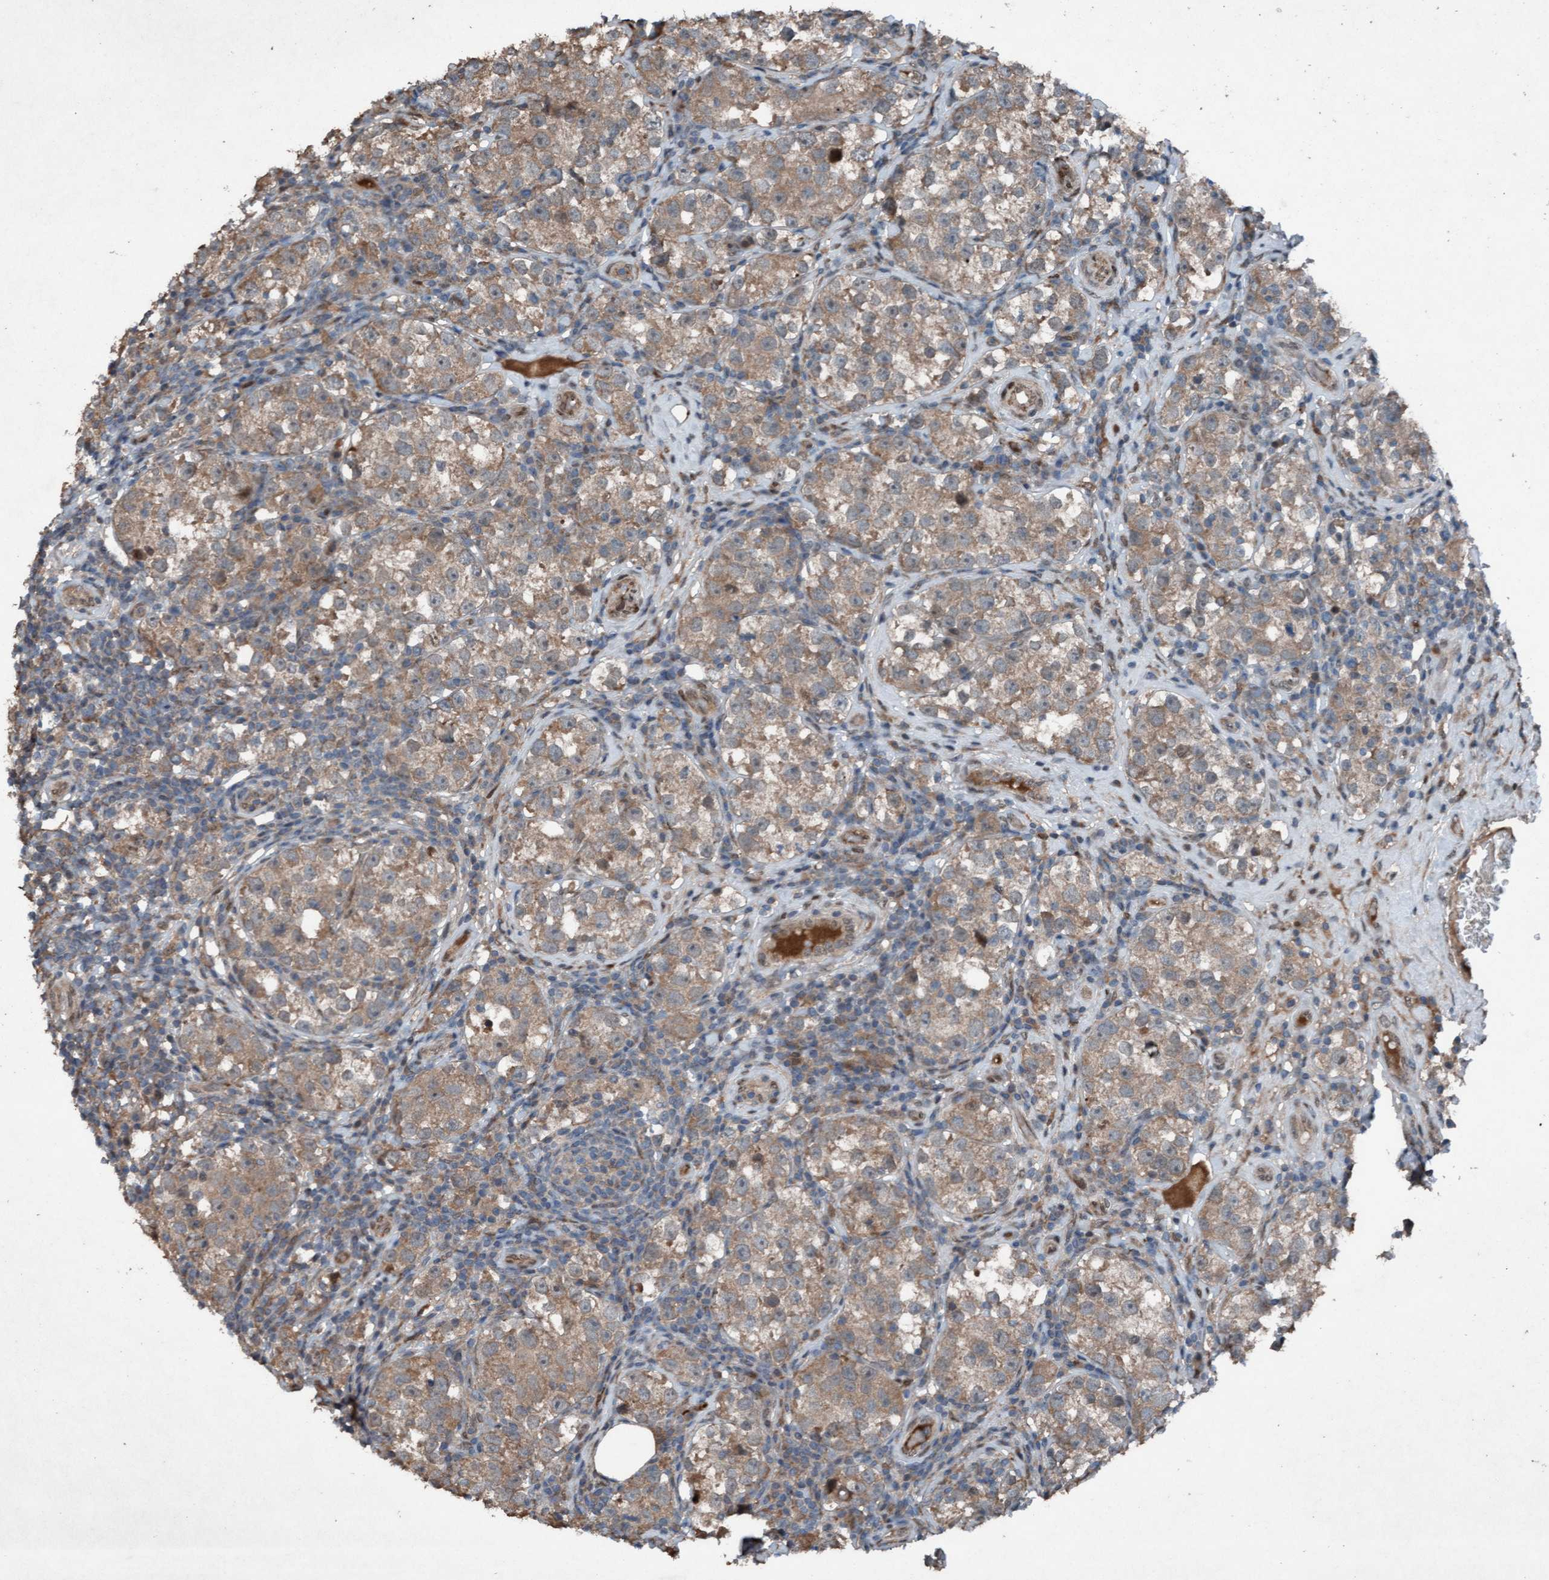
{"staining": {"intensity": "weak", "quantity": ">75%", "location": "cytoplasmic/membranous"}, "tissue": "testis cancer", "cell_type": "Tumor cells", "image_type": "cancer", "snomed": [{"axis": "morphology", "description": "Normal tissue, NOS"}, {"axis": "morphology", "description": "Seminoma, NOS"}, {"axis": "topography", "description": "Testis"}], "caption": "IHC of human testis cancer demonstrates low levels of weak cytoplasmic/membranous positivity in about >75% of tumor cells.", "gene": "PLXNB2", "patient": {"sex": "male", "age": 43}}